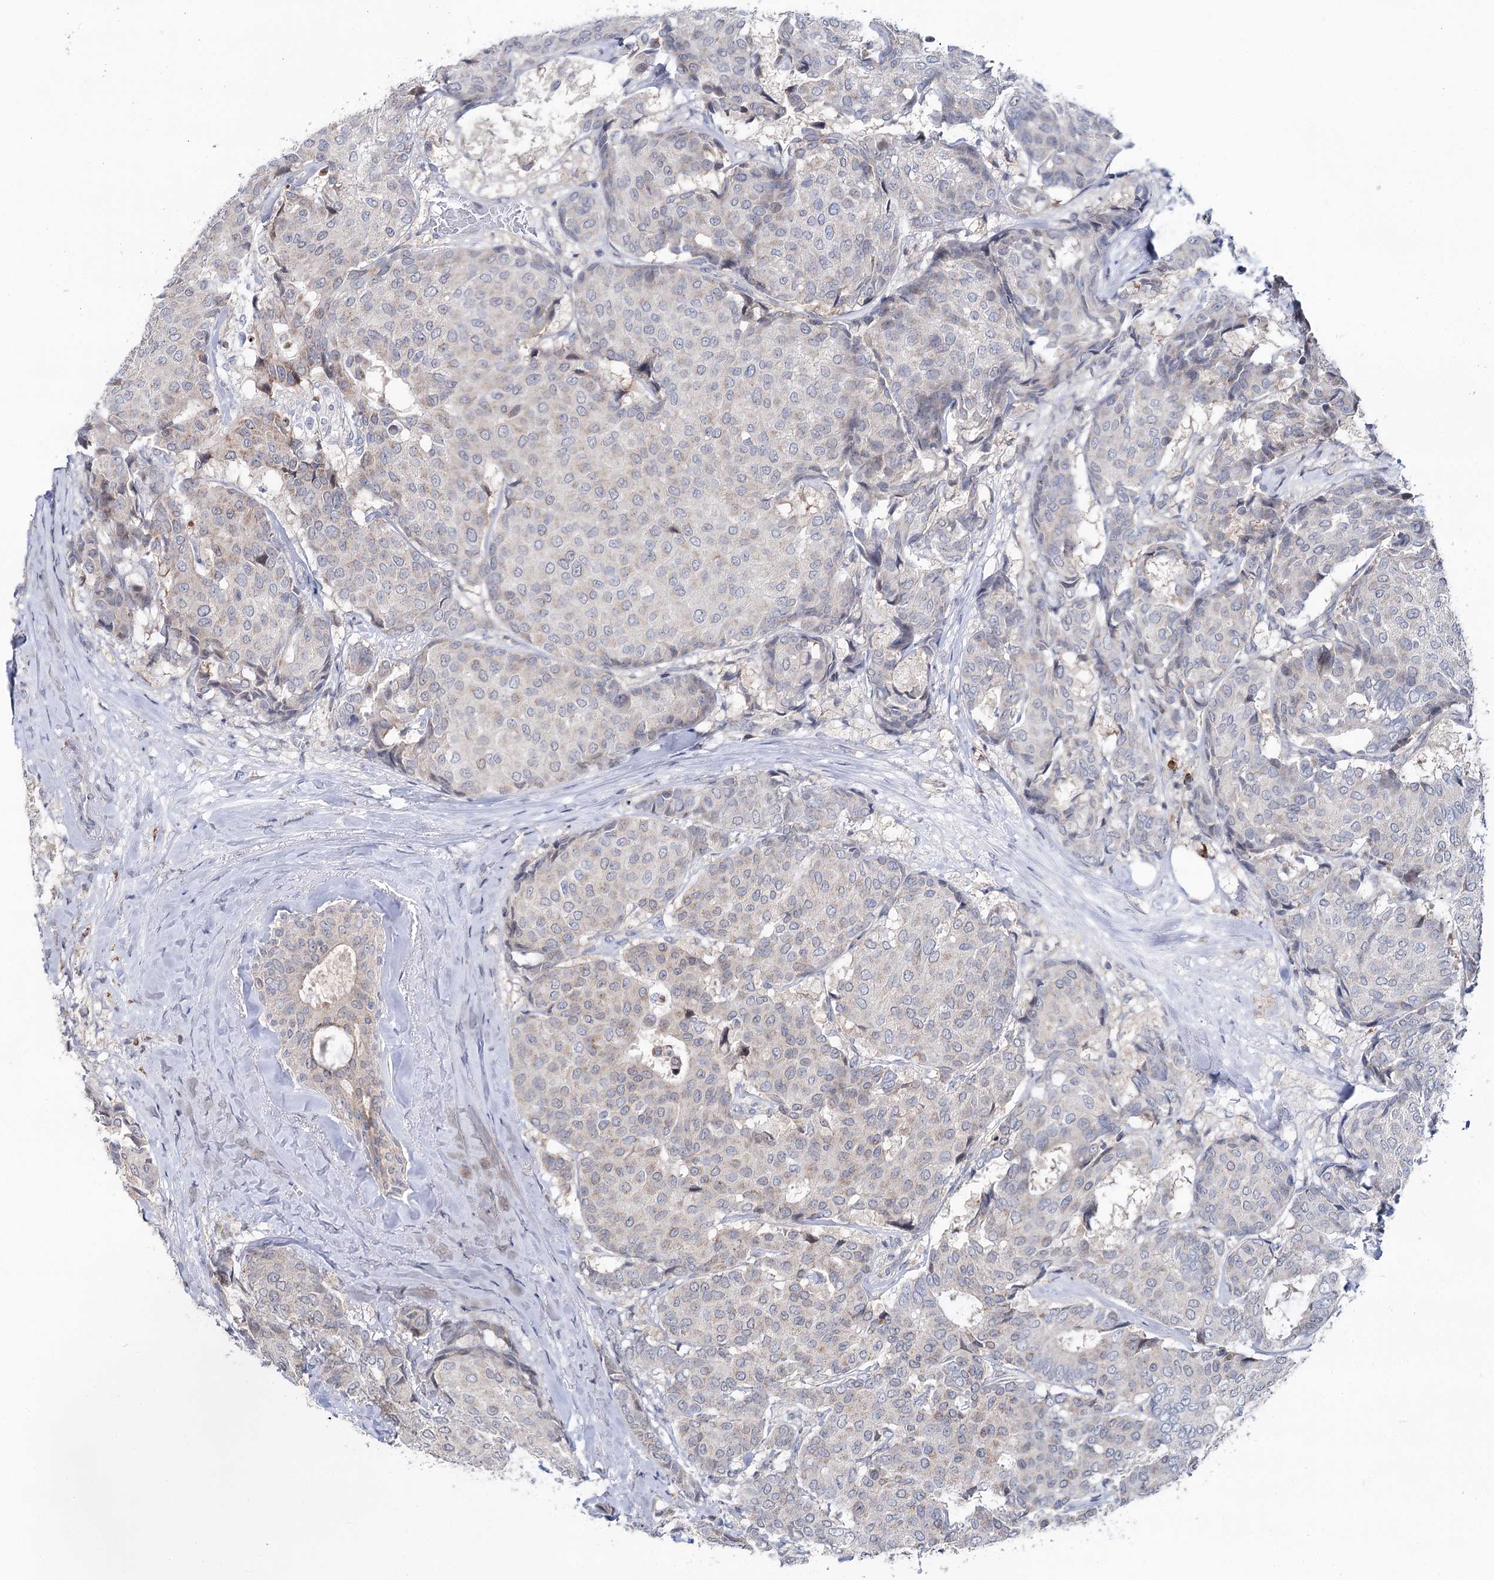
{"staining": {"intensity": "negative", "quantity": "none", "location": "none"}, "tissue": "breast cancer", "cell_type": "Tumor cells", "image_type": "cancer", "snomed": [{"axis": "morphology", "description": "Duct carcinoma"}, {"axis": "topography", "description": "Breast"}], "caption": "An immunohistochemistry (IHC) micrograph of invasive ductal carcinoma (breast) is shown. There is no staining in tumor cells of invasive ductal carcinoma (breast). (DAB (3,3'-diaminobenzidine) immunohistochemistry, high magnification).", "gene": "PTGR1", "patient": {"sex": "female", "age": 75}}